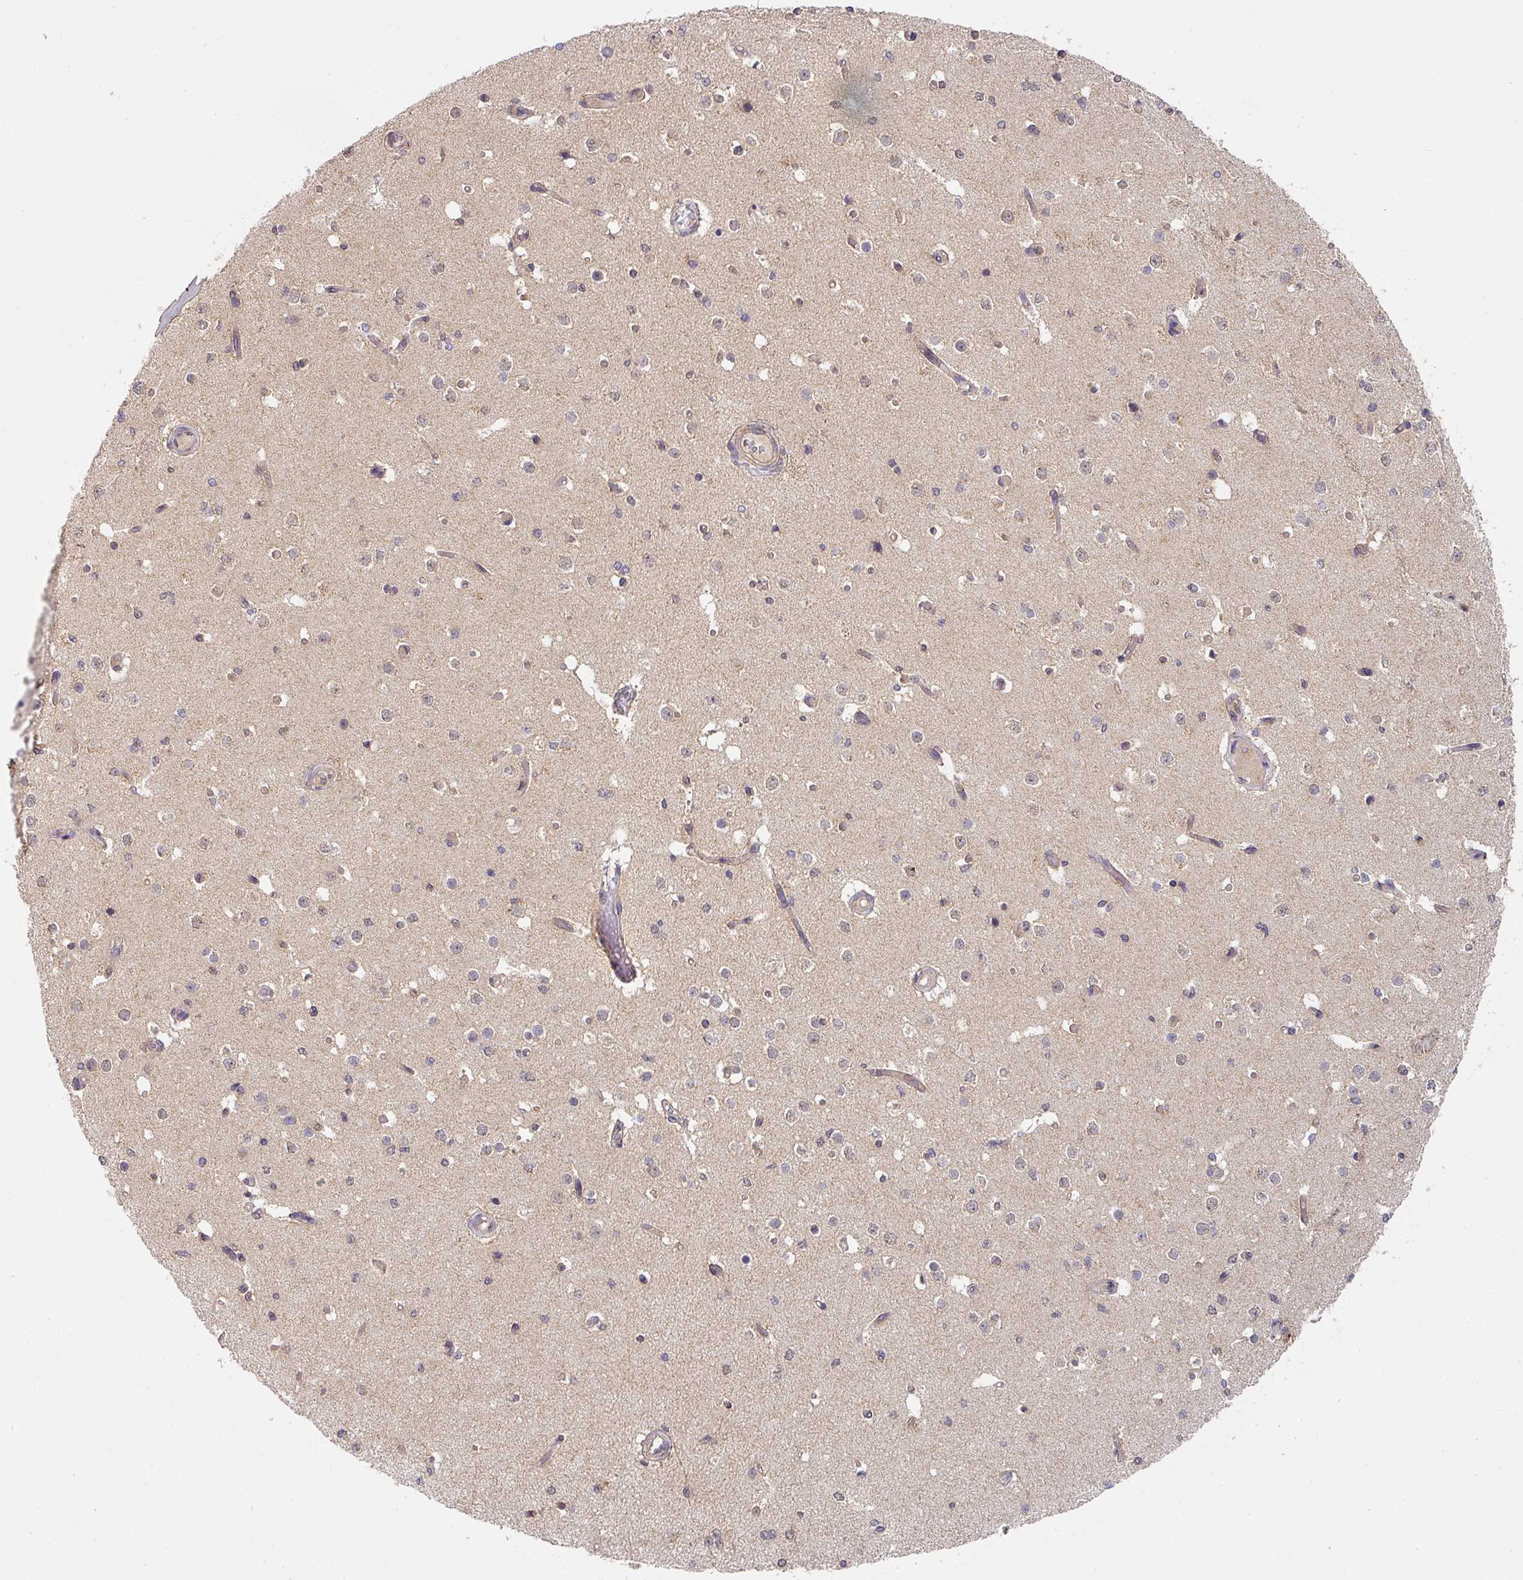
{"staining": {"intensity": "negative", "quantity": "none", "location": "none"}, "tissue": "cerebral cortex", "cell_type": "Endothelial cells", "image_type": "normal", "snomed": [{"axis": "morphology", "description": "Normal tissue, NOS"}, {"axis": "morphology", "description": "Inflammation, NOS"}, {"axis": "topography", "description": "Cerebral cortex"}], "caption": "Immunohistochemical staining of unremarkable human cerebral cortex shows no significant staining in endothelial cells.", "gene": "EXTL3", "patient": {"sex": "male", "age": 6}}